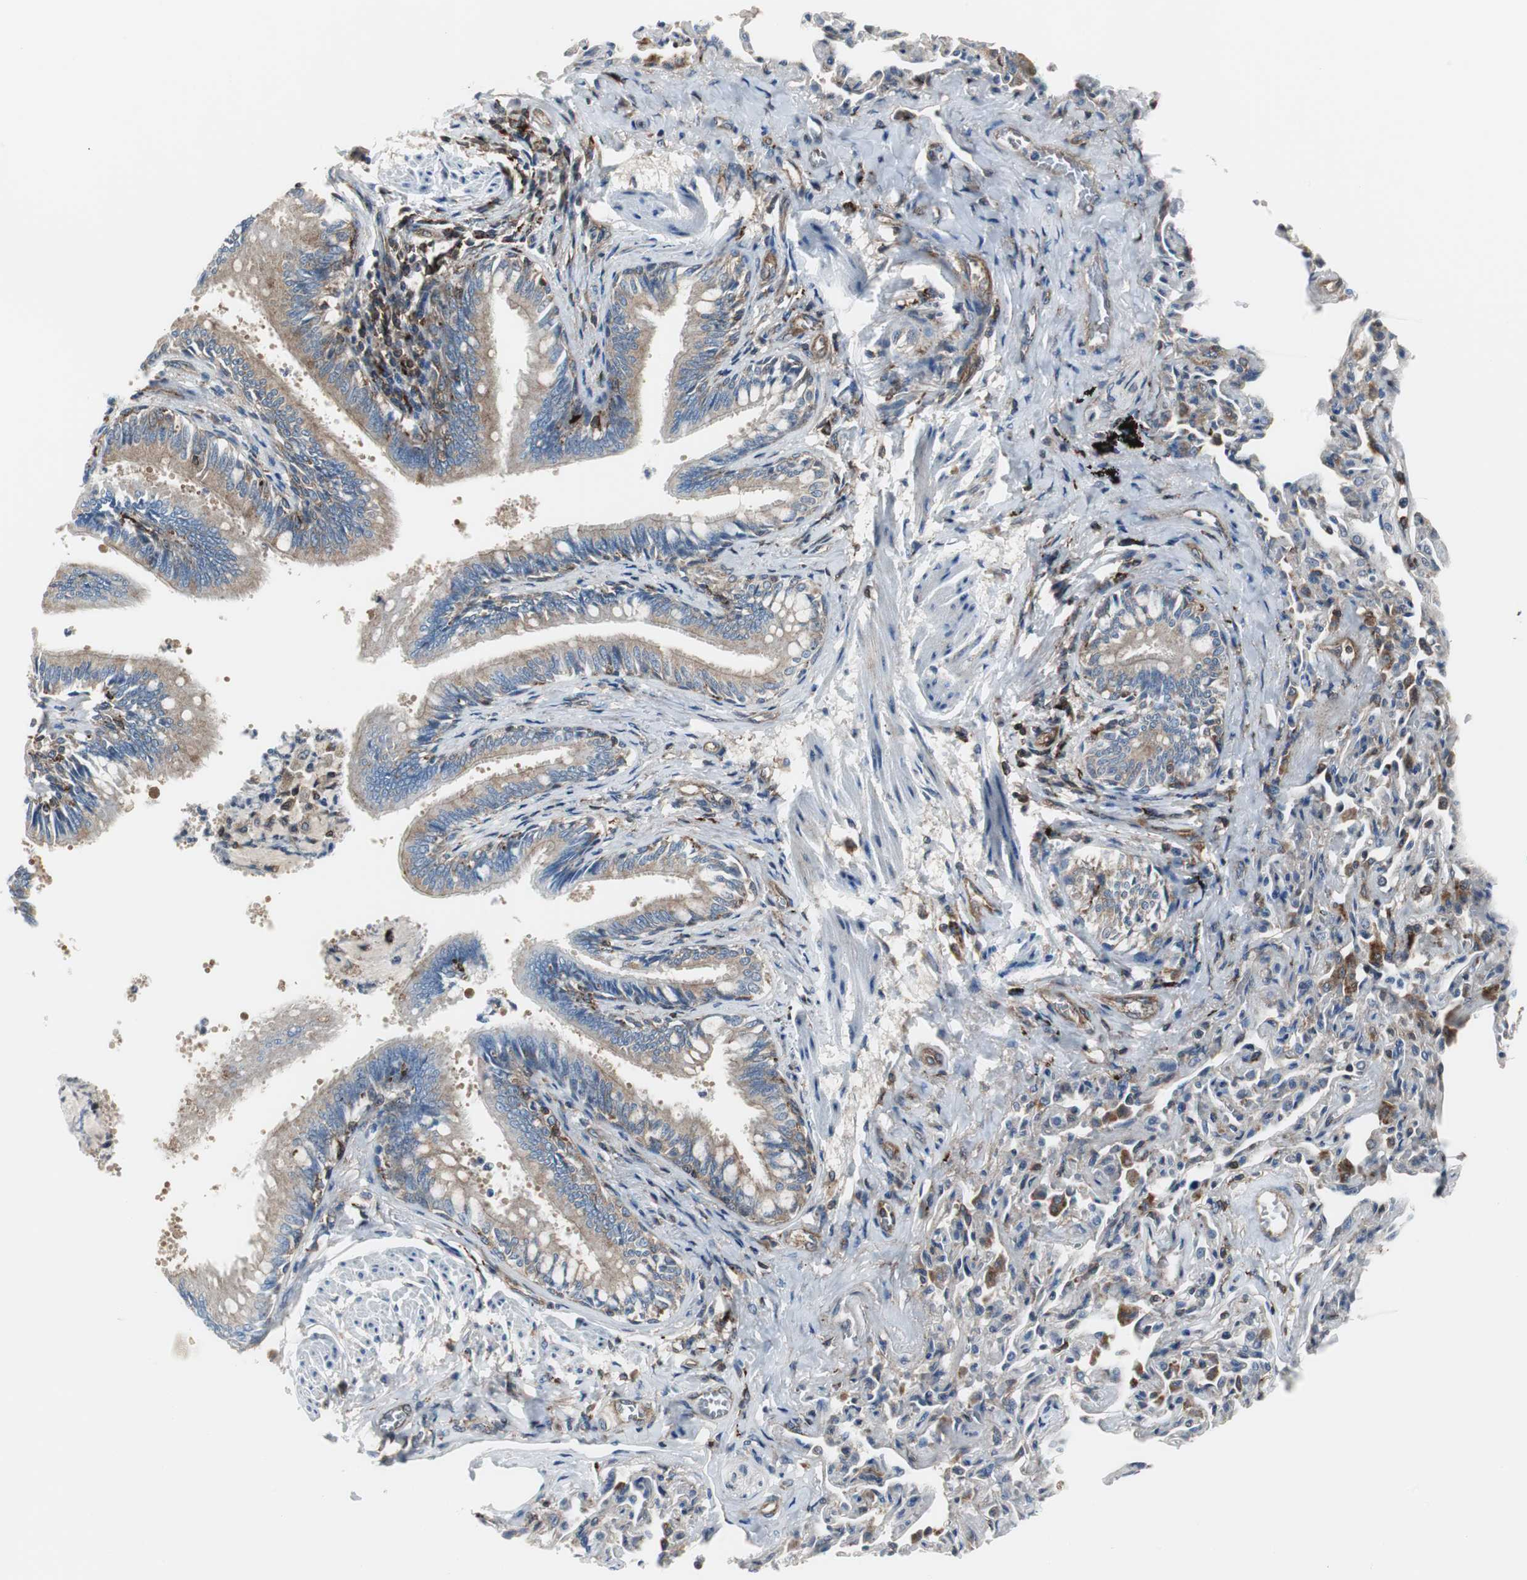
{"staining": {"intensity": "weak", "quantity": "25%-75%", "location": "cytoplasmic/membranous"}, "tissue": "bronchus", "cell_type": "Respiratory epithelial cells", "image_type": "normal", "snomed": [{"axis": "morphology", "description": "Normal tissue, NOS"}, {"axis": "topography", "description": "Lung"}], "caption": "IHC photomicrograph of unremarkable bronchus: human bronchus stained using IHC shows low levels of weak protein expression localized specifically in the cytoplasmic/membranous of respiratory epithelial cells, appearing as a cytoplasmic/membranous brown color.", "gene": "RELA", "patient": {"sex": "male", "age": 64}}